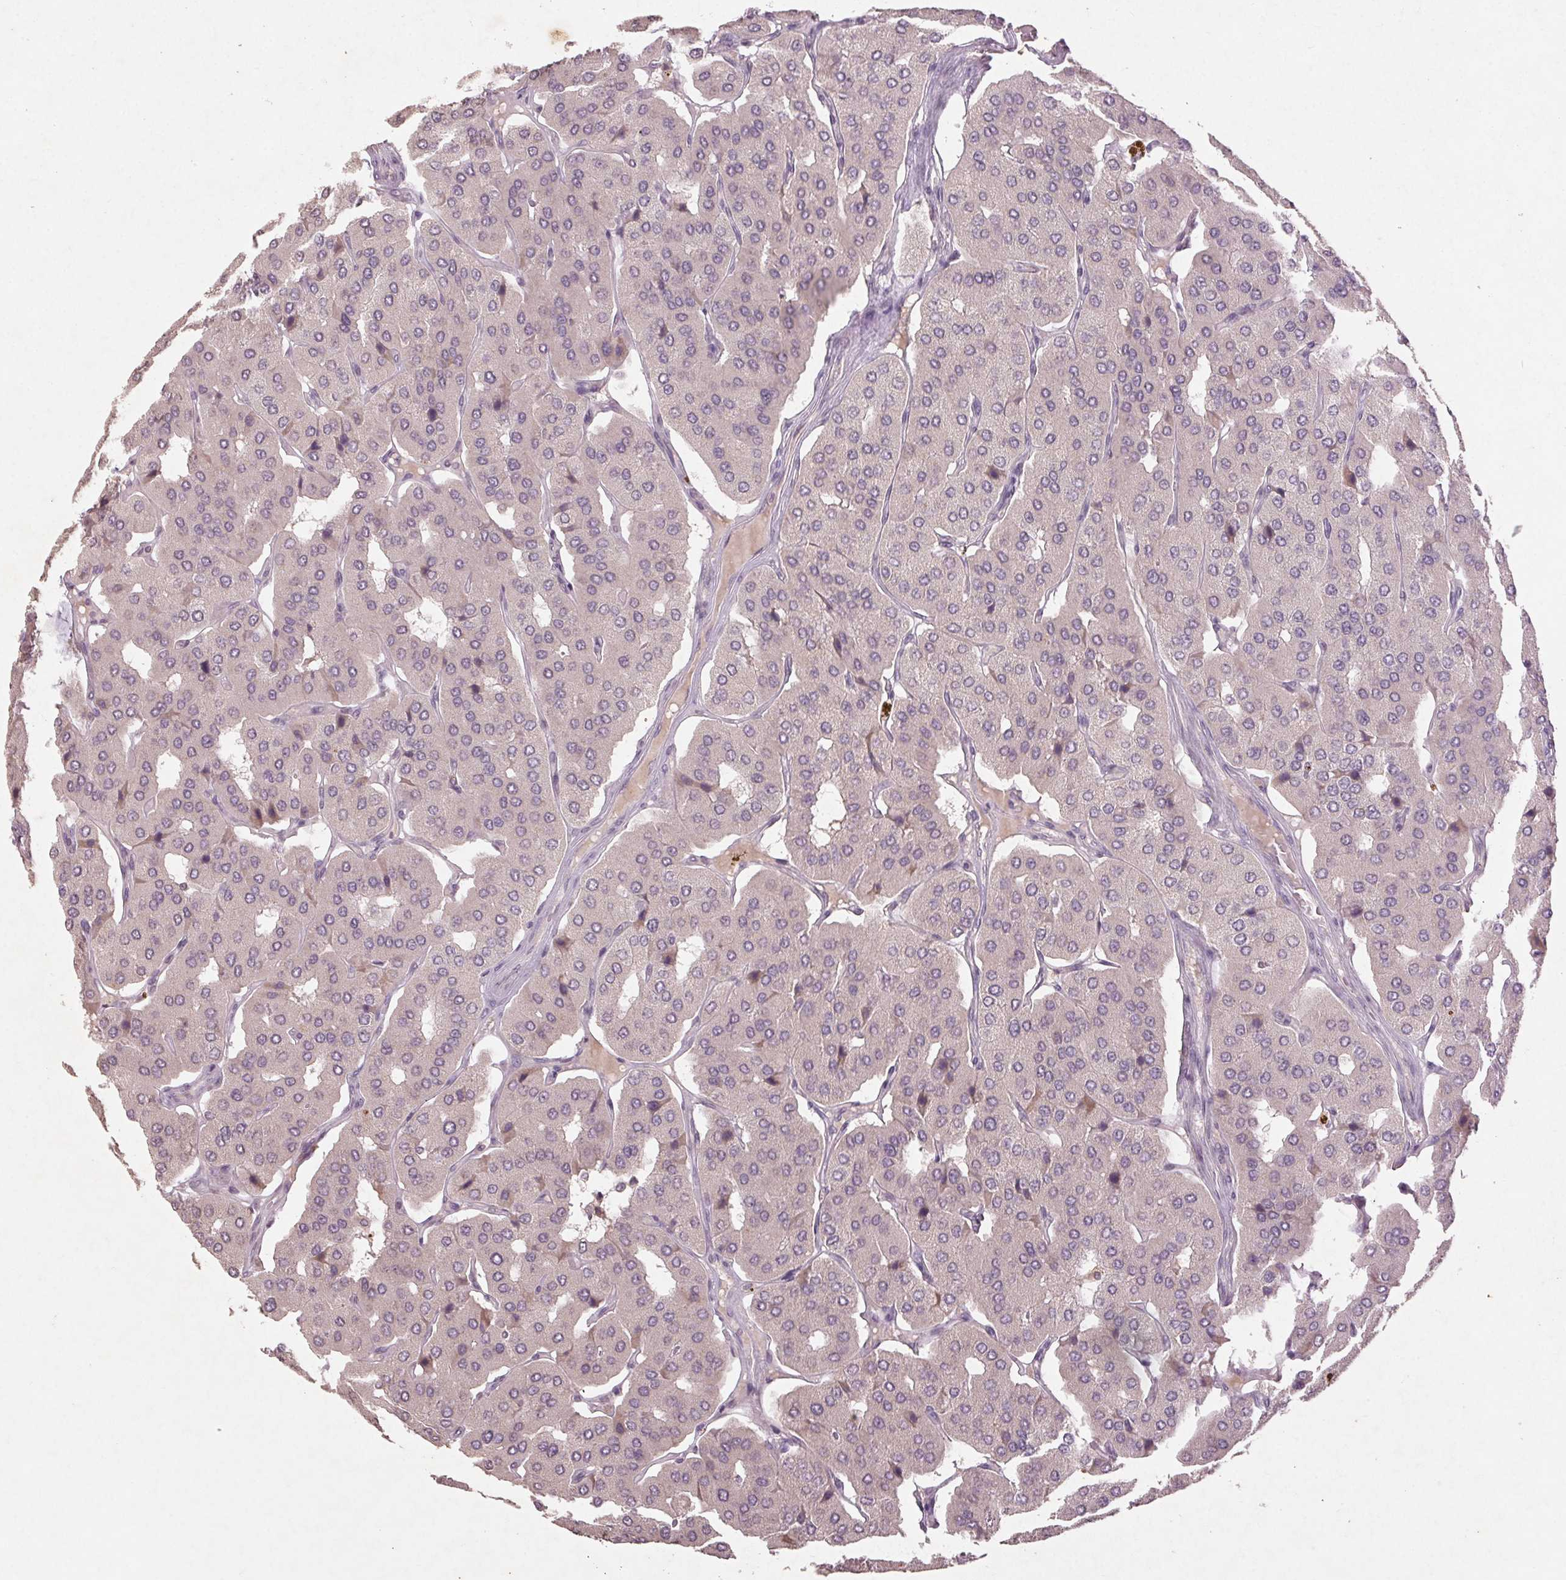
{"staining": {"intensity": "negative", "quantity": "none", "location": "none"}, "tissue": "parathyroid gland", "cell_type": "Glandular cells", "image_type": "normal", "snomed": [{"axis": "morphology", "description": "Normal tissue, NOS"}, {"axis": "morphology", "description": "Adenoma, NOS"}, {"axis": "topography", "description": "Parathyroid gland"}], "caption": "Photomicrograph shows no significant protein positivity in glandular cells of unremarkable parathyroid gland. (Brightfield microscopy of DAB (3,3'-diaminobenzidine) IHC at high magnification).", "gene": "ENSG00000255641", "patient": {"sex": "female", "age": 86}}